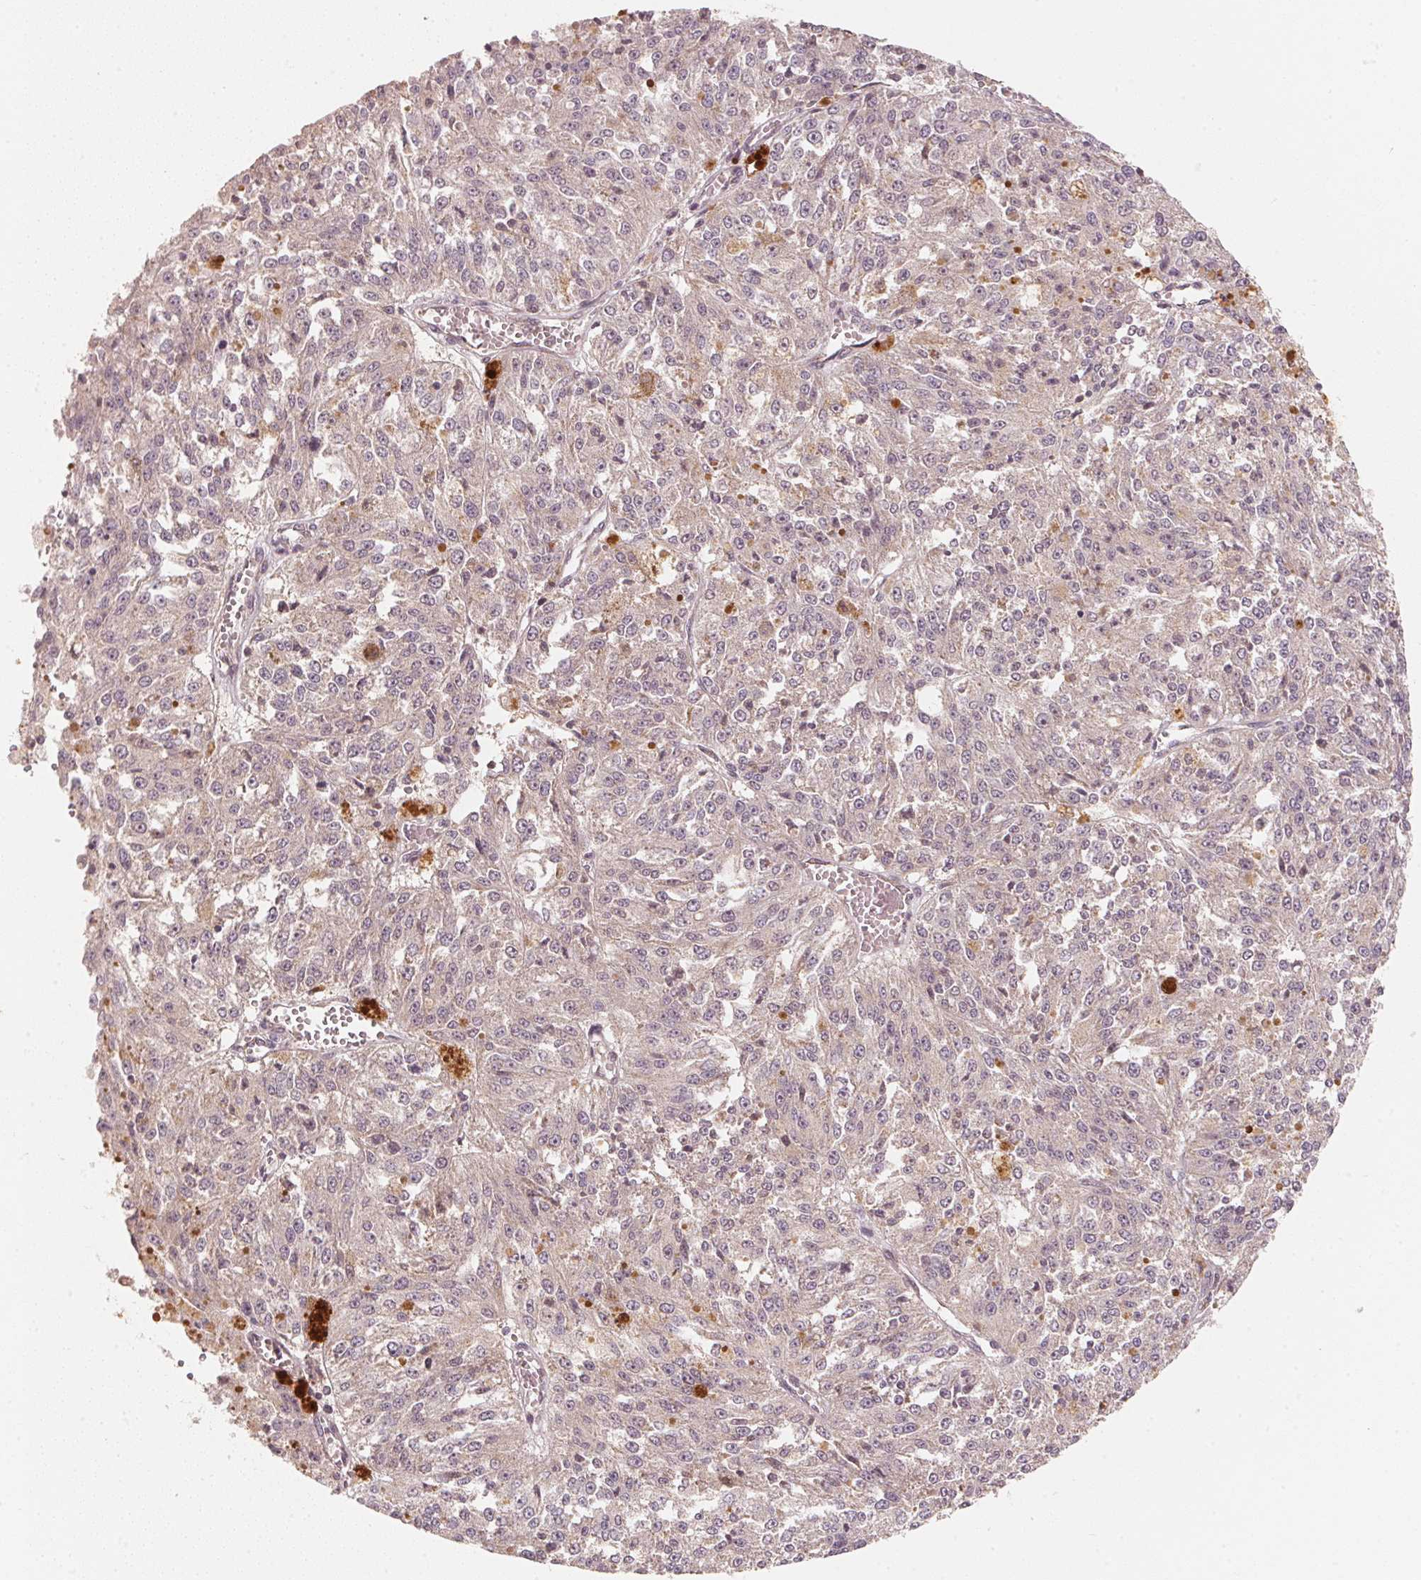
{"staining": {"intensity": "negative", "quantity": "none", "location": "none"}, "tissue": "melanoma", "cell_type": "Tumor cells", "image_type": "cancer", "snomed": [{"axis": "morphology", "description": "Malignant melanoma, Metastatic site"}, {"axis": "topography", "description": "Lymph node"}], "caption": "This histopathology image is of malignant melanoma (metastatic site) stained with immunohistochemistry (IHC) to label a protein in brown with the nuclei are counter-stained blue. There is no expression in tumor cells.", "gene": "C2orf73", "patient": {"sex": "female", "age": 64}}